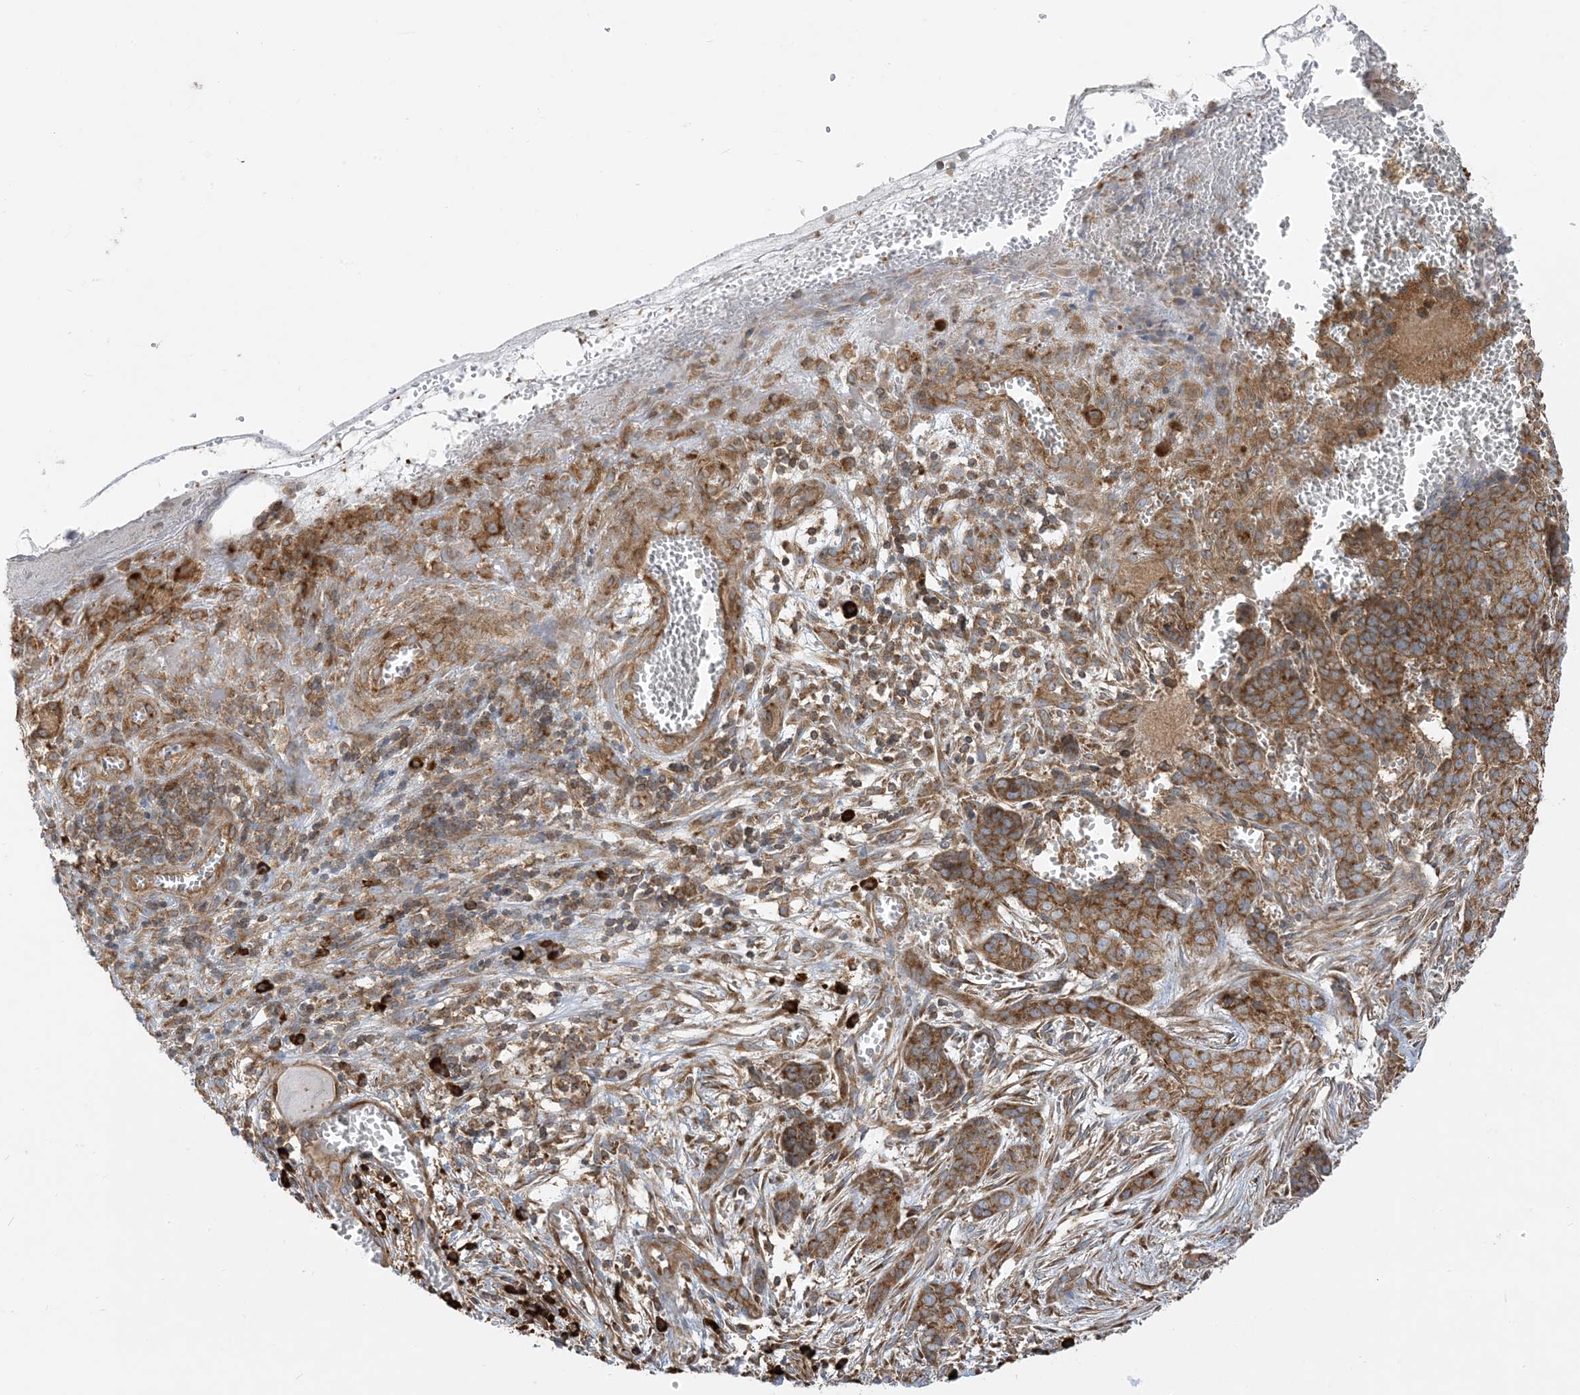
{"staining": {"intensity": "moderate", "quantity": ">75%", "location": "cytoplasmic/membranous"}, "tissue": "skin cancer", "cell_type": "Tumor cells", "image_type": "cancer", "snomed": [{"axis": "morphology", "description": "Basal cell carcinoma"}, {"axis": "topography", "description": "Skin"}], "caption": "Skin basal cell carcinoma stained with a protein marker displays moderate staining in tumor cells.", "gene": "SRP72", "patient": {"sex": "female", "age": 64}}